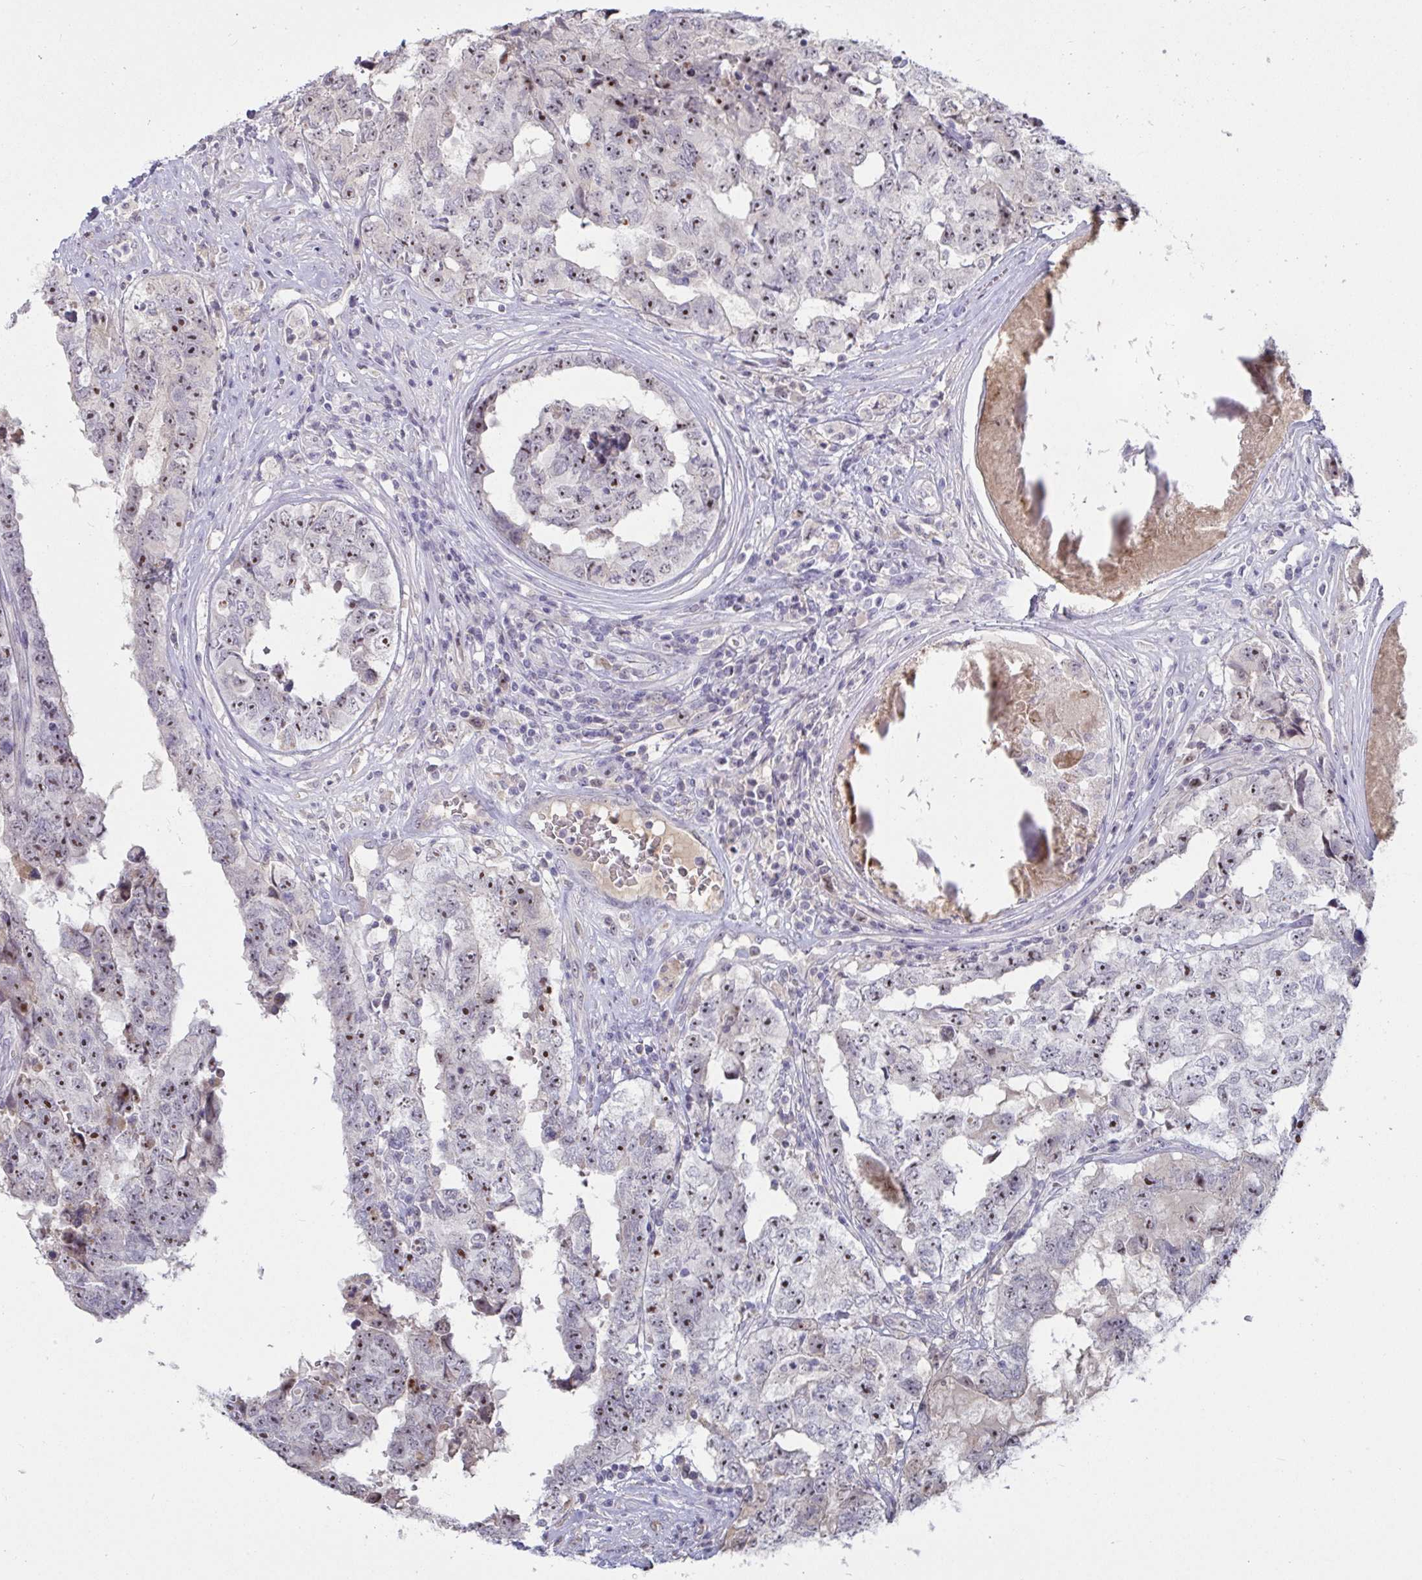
{"staining": {"intensity": "moderate", "quantity": ">75%", "location": "nuclear"}, "tissue": "testis cancer", "cell_type": "Tumor cells", "image_type": "cancer", "snomed": [{"axis": "morphology", "description": "Normal tissue, NOS"}, {"axis": "morphology", "description": "Carcinoma, Embryonal, NOS"}, {"axis": "topography", "description": "Testis"}, {"axis": "topography", "description": "Epididymis"}], "caption": "Testis embryonal carcinoma tissue demonstrates moderate nuclear expression in approximately >75% of tumor cells (Stains: DAB (3,3'-diaminobenzidine) in brown, nuclei in blue, Microscopy: brightfield microscopy at high magnification).", "gene": "MYC", "patient": {"sex": "male", "age": 25}}